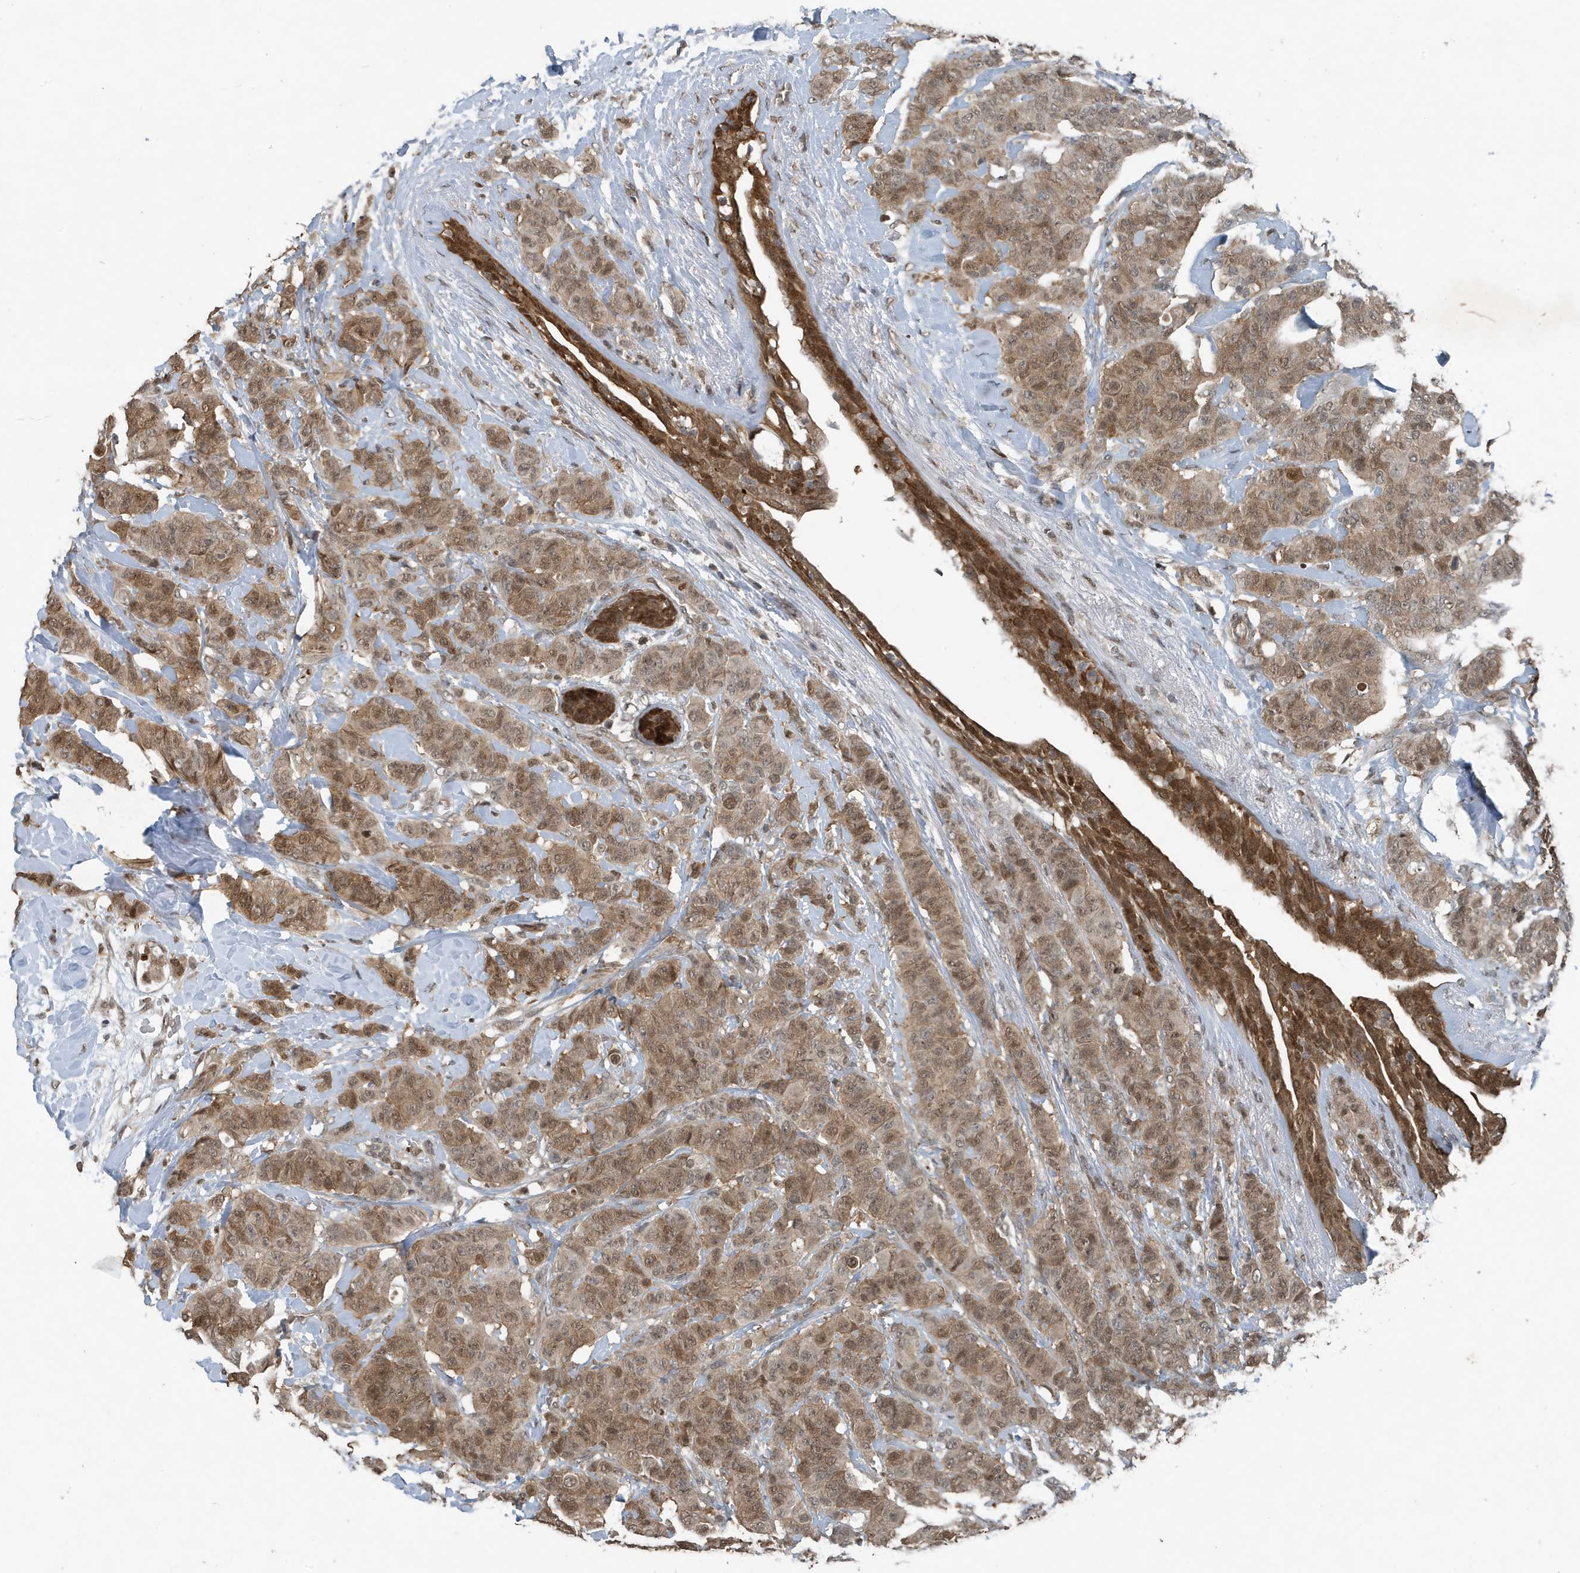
{"staining": {"intensity": "moderate", "quantity": ">75%", "location": "cytoplasmic/membranous,nuclear"}, "tissue": "breast cancer", "cell_type": "Tumor cells", "image_type": "cancer", "snomed": [{"axis": "morphology", "description": "Normal tissue, NOS"}, {"axis": "morphology", "description": "Duct carcinoma"}, {"axis": "topography", "description": "Breast"}], "caption": "The micrograph exhibits a brown stain indicating the presence of a protein in the cytoplasmic/membranous and nuclear of tumor cells in infiltrating ductal carcinoma (breast).", "gene": "HSPA1A", "patient": {"sex": "female", "age": 40}}